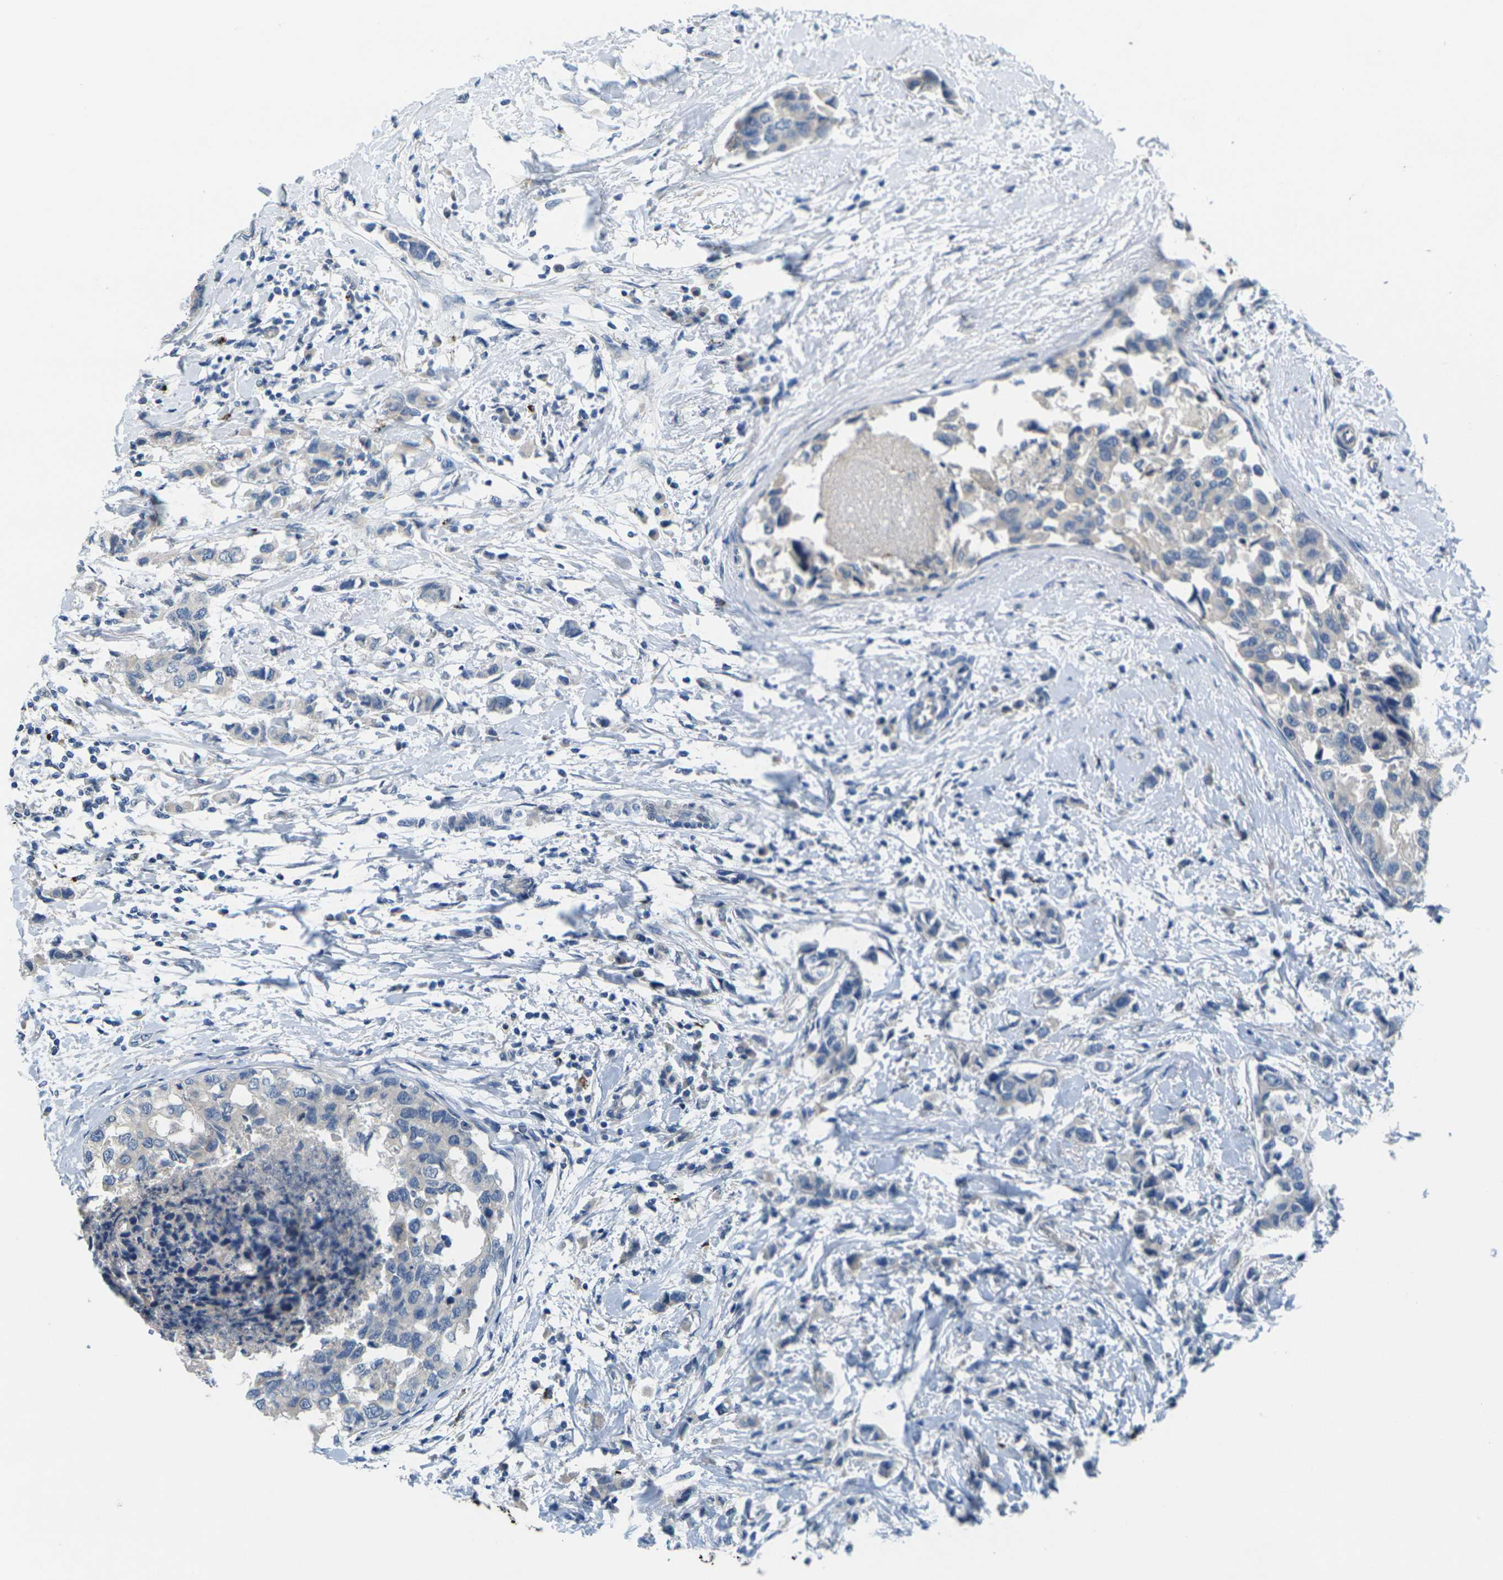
{"staining": {"intensity": "negative", "quantity": "none", "location": "none"}, "tissue": "breast cancer", "cell_type": "Tumor cells", "image_type": "cancer", "snomed": [{"axis": "morphology", "description": "Normal tissue, NOS"}, {"axis": "morphology", "description": "Duct carcinoma"}, {"axis": "topography", "description": "Breast"}], "caption": "Human invasive ductal carcinoma (breast) stained for a protein using immunohistochemistry demonstrates no expression in tumor cells.", "gene": "CYP2C8", "patient": {"sex": "female", "age": 50}}